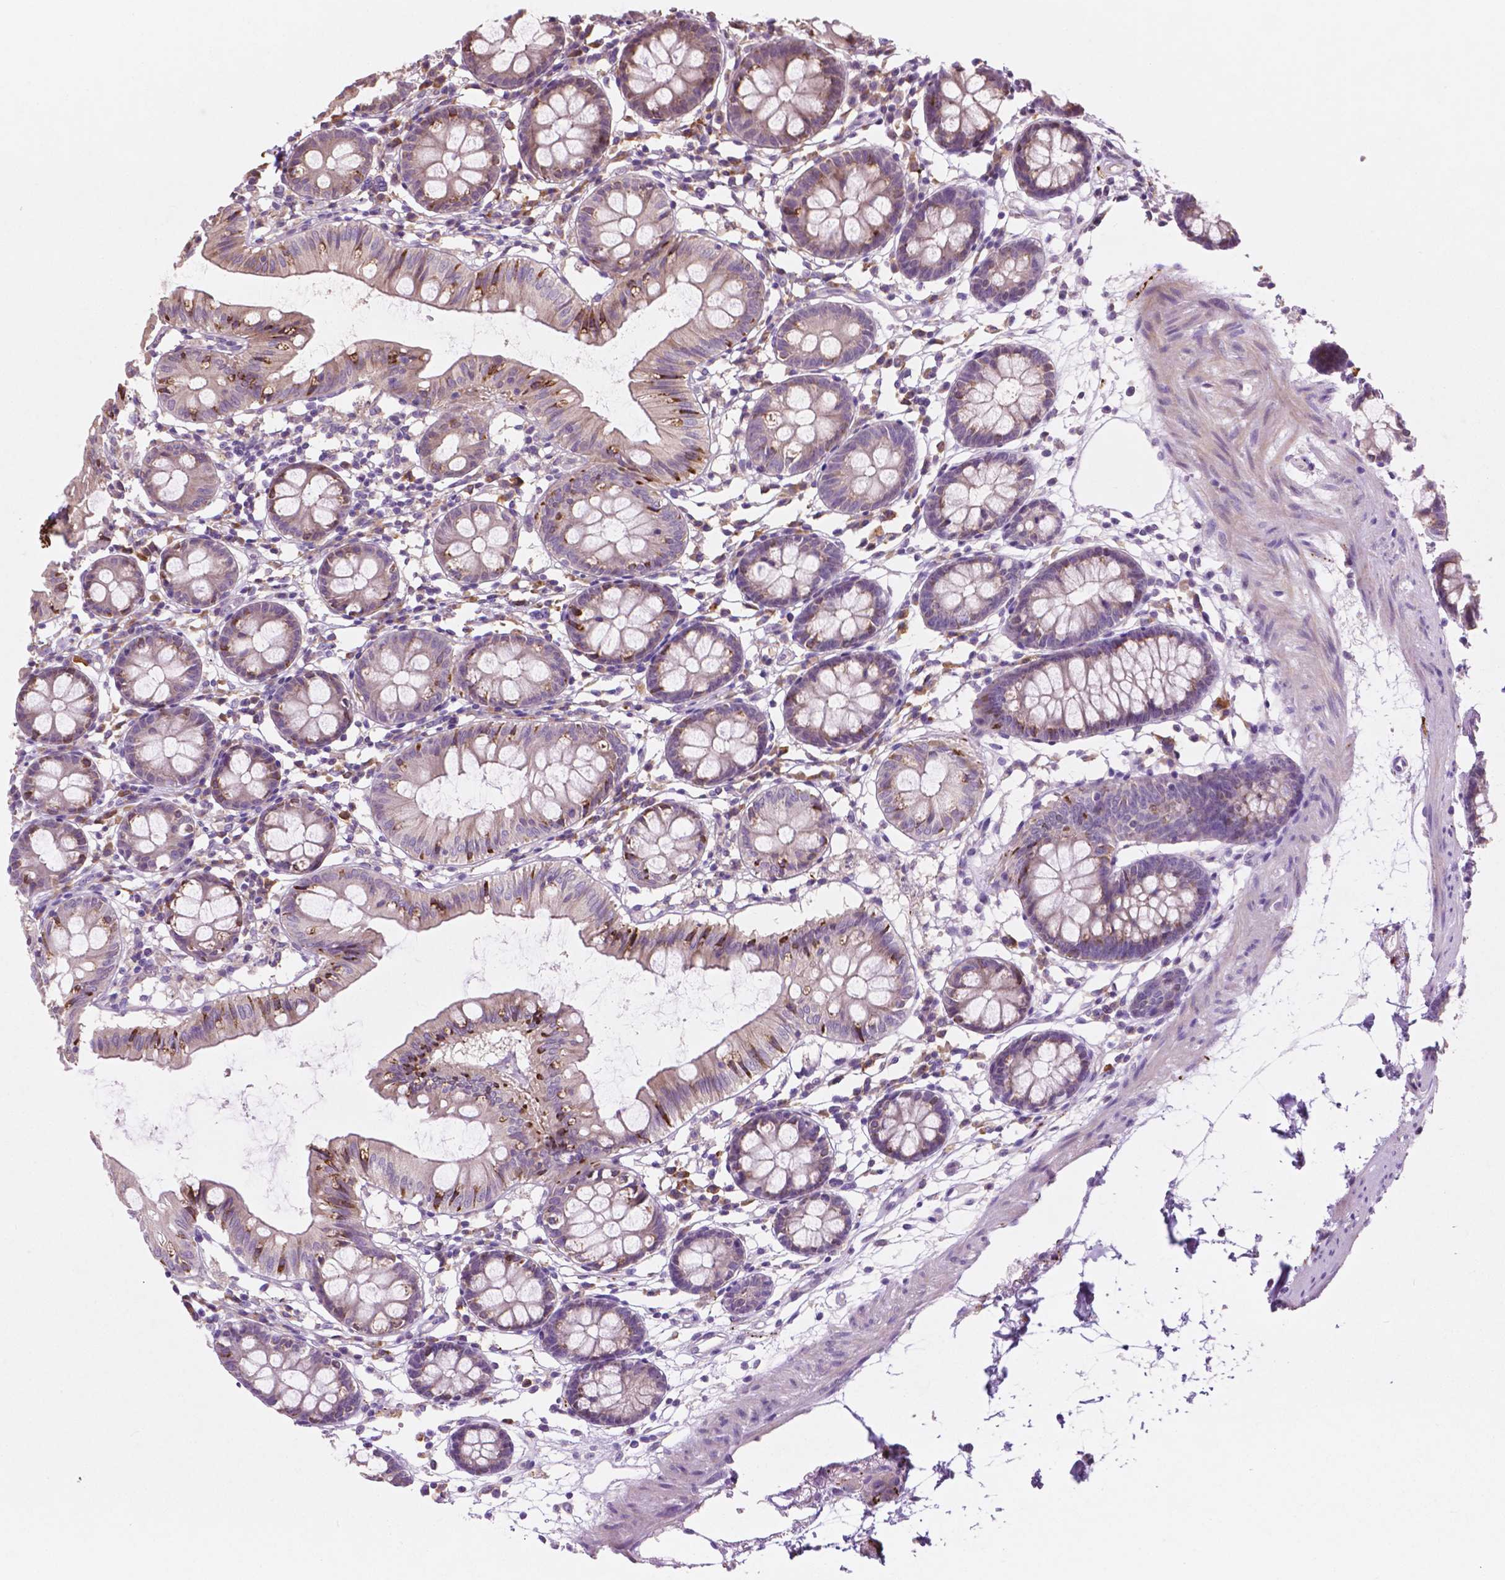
{"staining": {"intensity": "negative", "quantity": "none", "location": "none"}, "tissue": "colon", "cell_type": "Endothelial cells", "image_type": "normal", "snomed": [{"axis": "morphology", "description": "Normal tissue, NOS"}, {"axis": "topography", "description": "Colon"}], "caption": "Colon stained for a protein using immunohistochemistry (IHC) reveals no expression endothelial cells.", "gene": "LRP1B", "patient": {"sex": "female", "age": 84}}